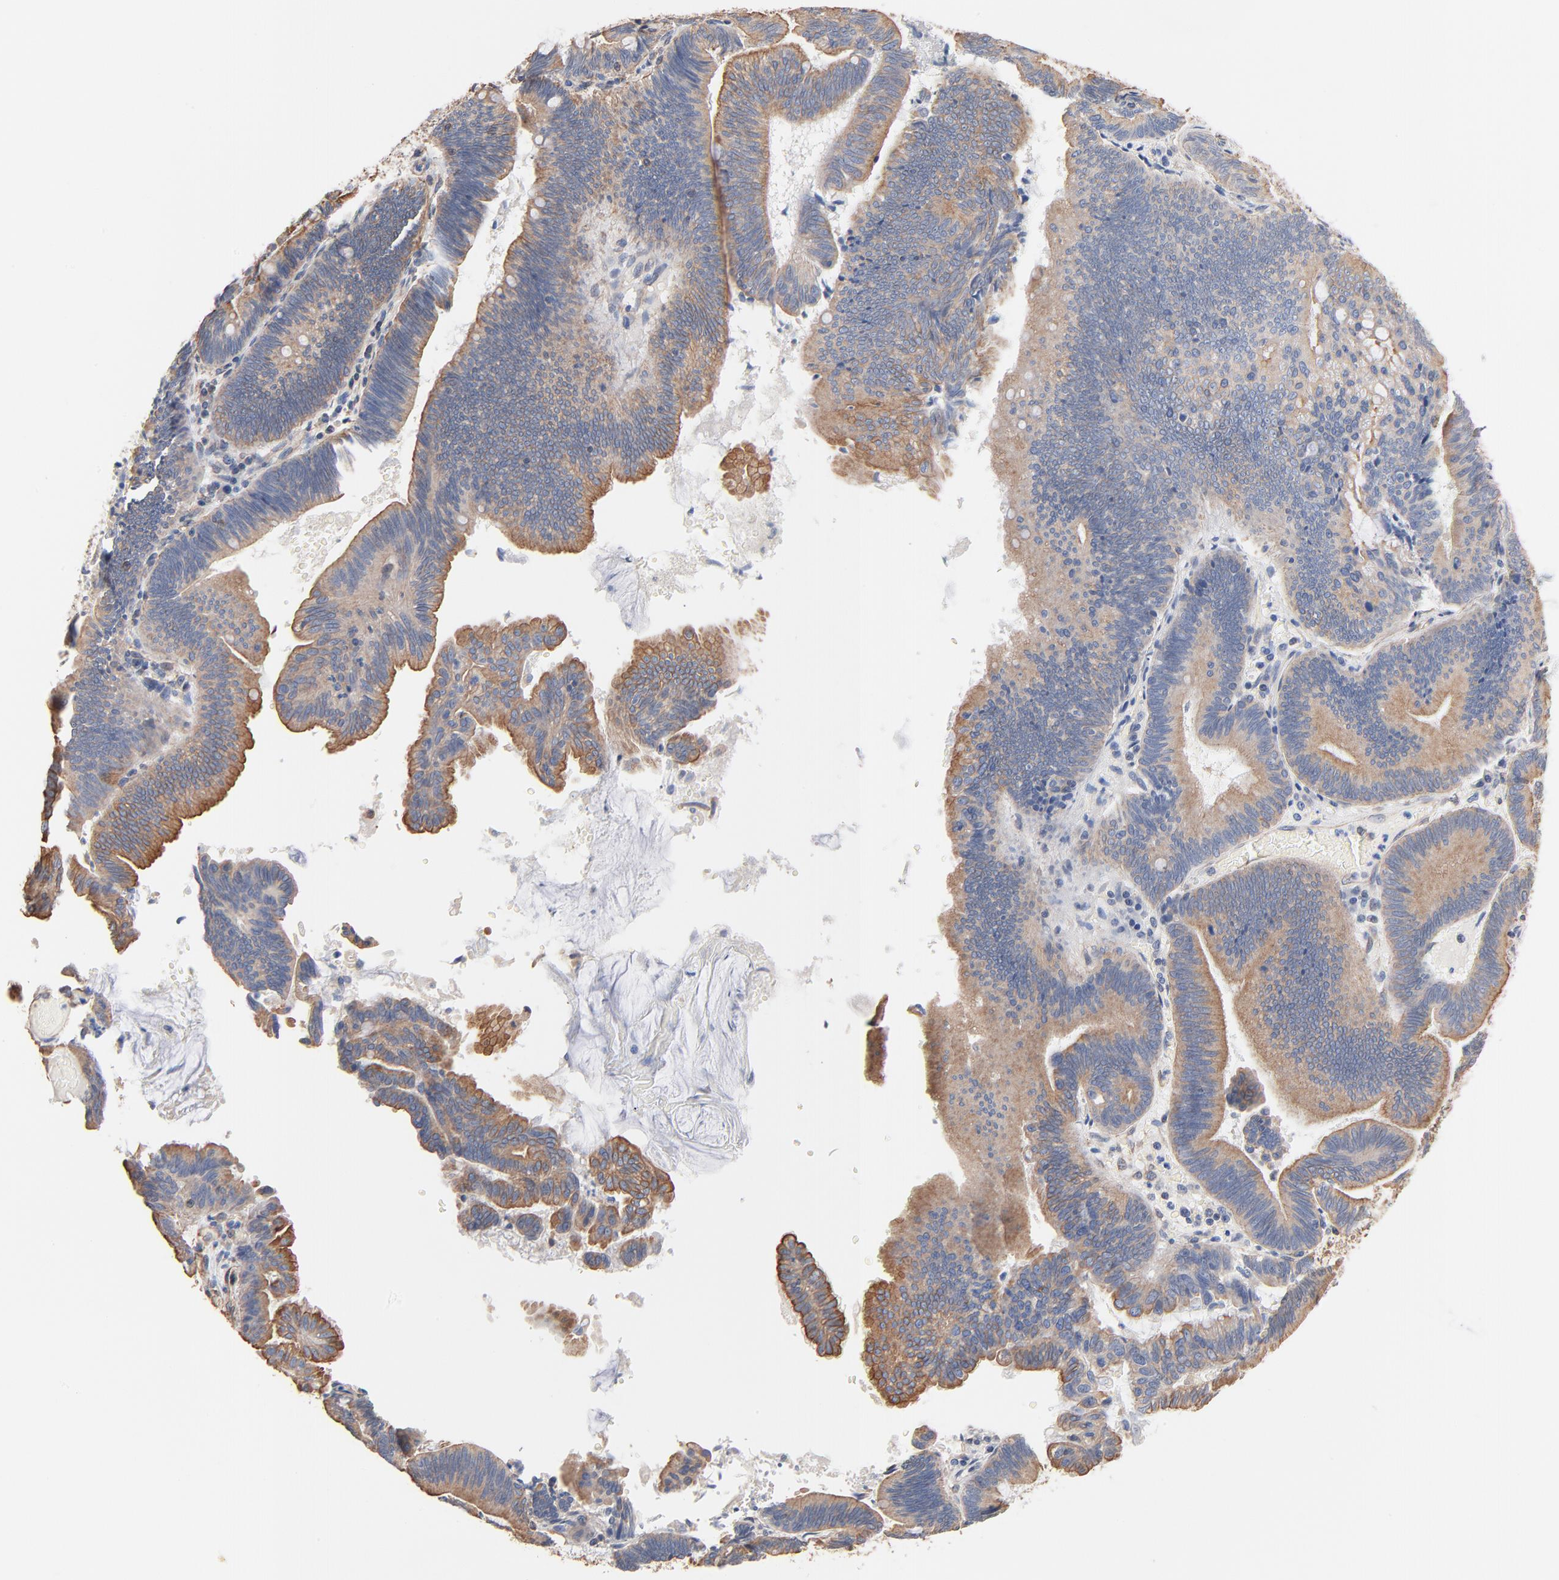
{"staining": {"intensity": "moderate", "quantity": ">75%", "location": "cytoplasmic/membranous"}, "tissue": "pancreatic cancer", "cell_type": "Tumor cells", "image_type": "cancer", "snomed": [{"axis": "morphology", "description": "Adenocarcinoma, NOS"}, {"axis": "topography", "description": "Pancreas"}], "caption": "An image of human pancreatic cancer (adenocarcinoma) stained for a protein shows moderate cytoplasmic/membranous brown staining in tumor cells.", "gene": "ABCD4", "patient": {"sex": "male", "age": 82}}